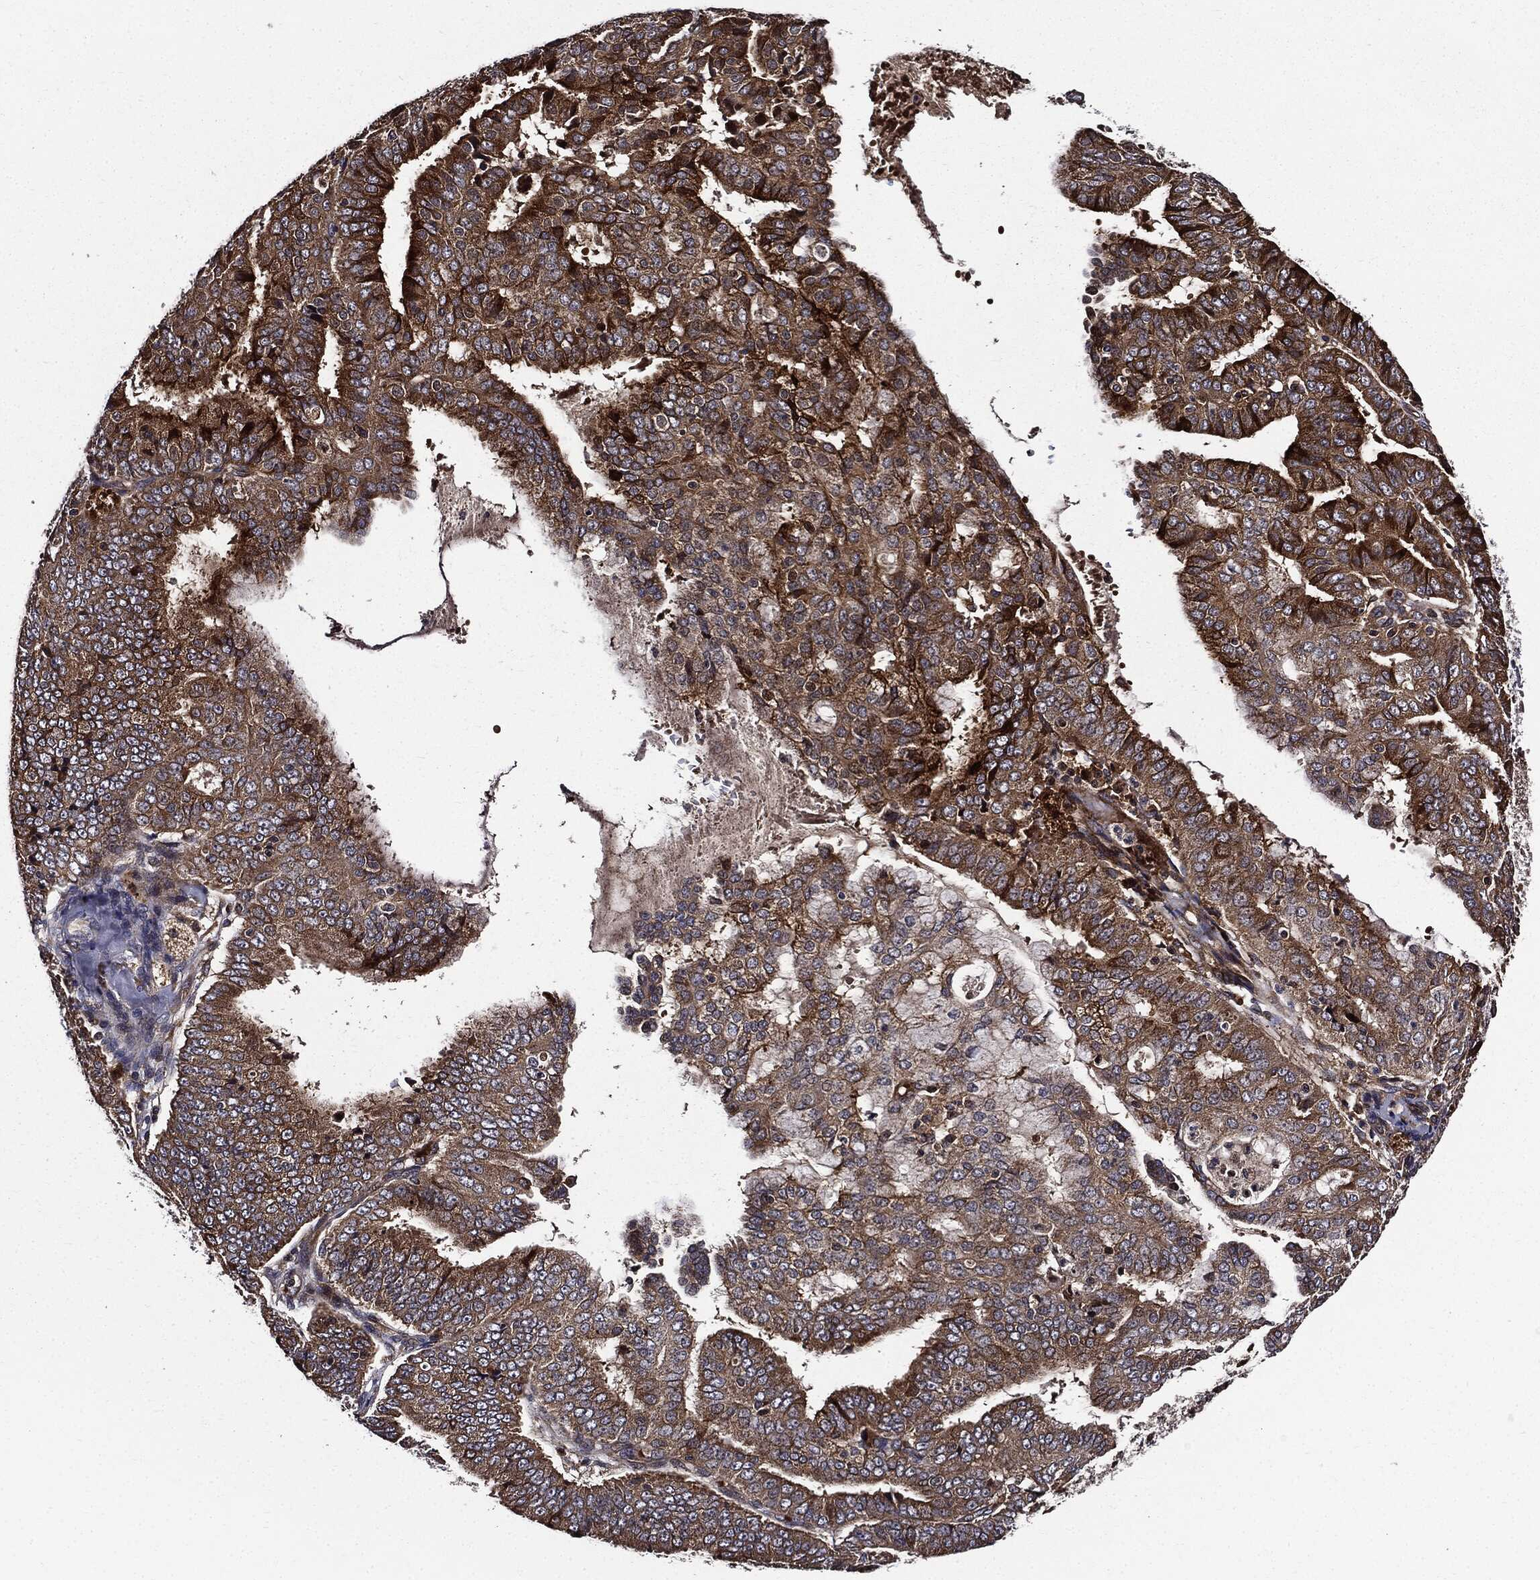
{"staining": {"intensity": "moderate", "quantity": "25%-75%", "location": "cytoplasmic/membranous"}, "tissue": "endometrial cancer", "cell_type": "Tumor cells", "image_type": "cancer", "snomed": [{"axis": "morphology", "description": "Adenocarcinoma, NOS"}, {"axis": "topography", "description": "Endometrium"}], "caption": "Moderate cytoplasmic/membranous positivity for a protein is seen in approximately 25%-75% of tumor cells of endometrial cancer (adenocarcinoma) using immunohistochemistry.", "gene": "HTT", "patient": {"sex": "female", "age": 63}}